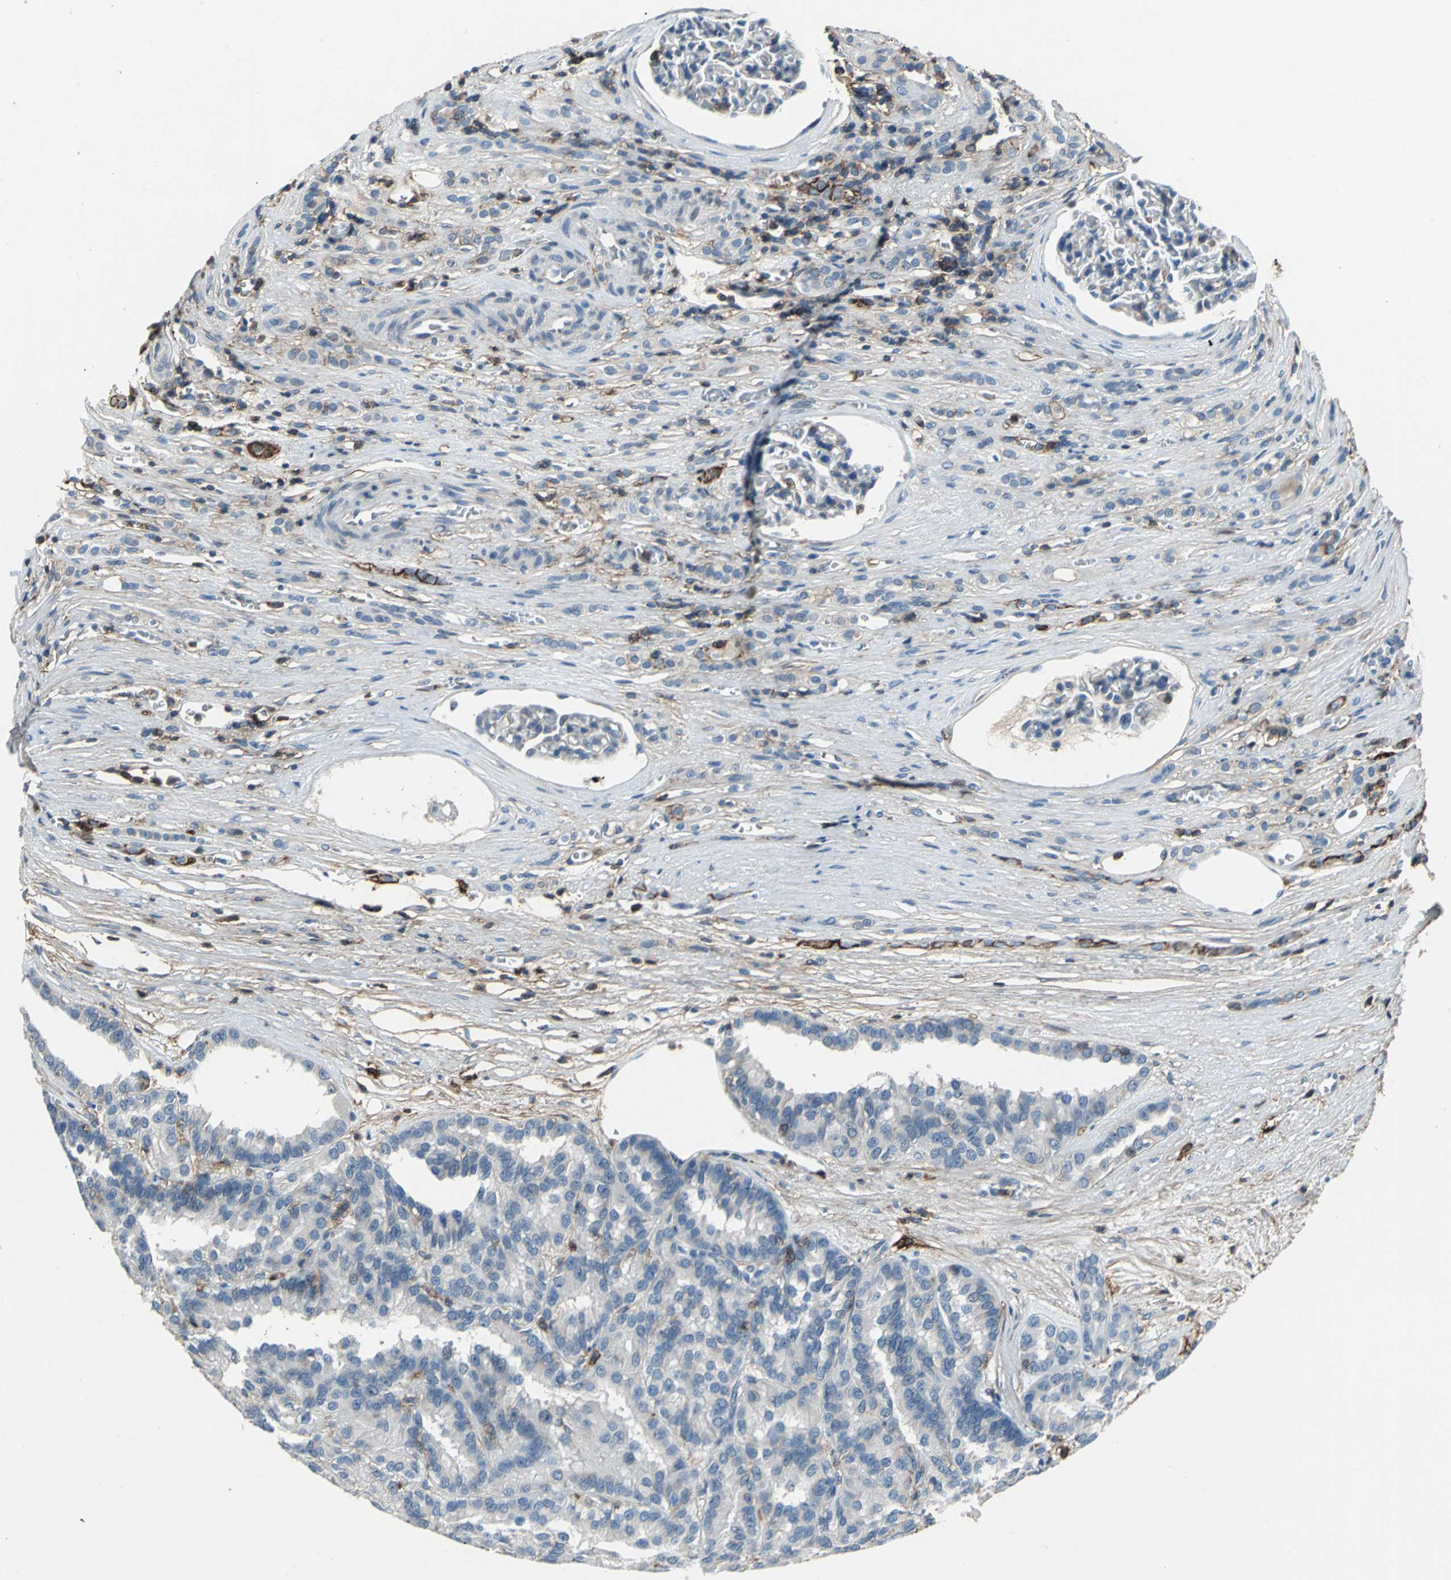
{"staining": {"intensity": "negative", "quantity": "none", "location": "none"}, "tissue": "renal cancer", "cell_type": "Tumor cells", "image_type": "cancer", "snomed": [{"axis": "morphology", "description": "Adenocarcinoma, NOS"}, {"axis": "topography", "description": "Kidney"}], "caption": "This is an immunohistochemistry image of human renal cancer (adenocarcinoma). There is no expression in tumor cells.", "gene": "CD44", "patient": {"sex": "male", "age": 46}}